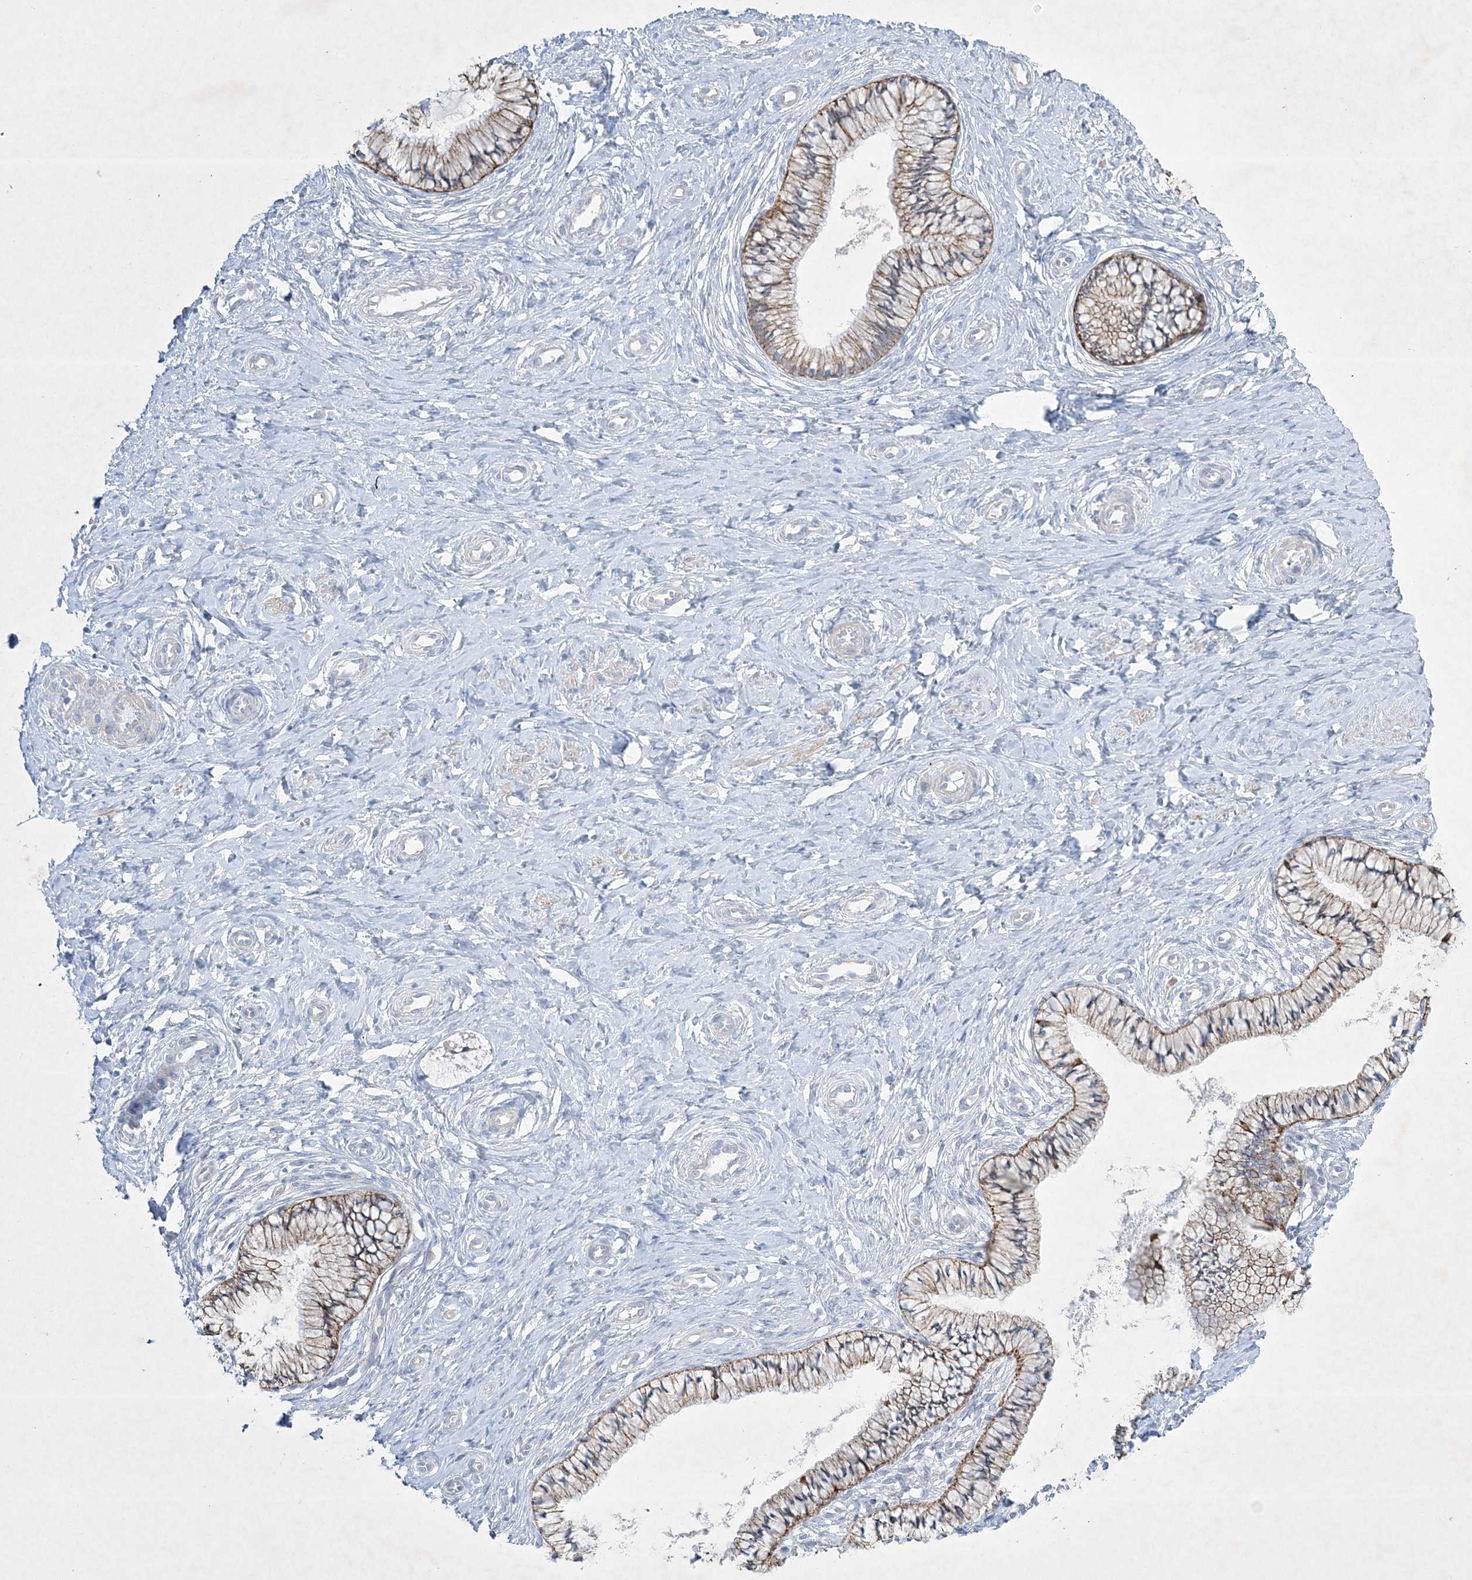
{"staining": {"intensity": "moderate", "quantity": ">75%", "location": "cytoplasmic/membranous"}, "tissue": "cervix", "cell_type": "Glandular cells", "image_type": "normal", "snomed": [{"axis": "morphology", "description": "Normal tissue, NOS"}, {"axis": "topography", "description": "Cervix"}], "caption": "Protein analysis of normal cervix shows moderate cytoplasmic/membranous expression in approximately >75% of glandular cells. (IHC, brightfield microscopy, high magnification).", "gene": "FARSB", "patient": {"sex": "female", "age": 36}}